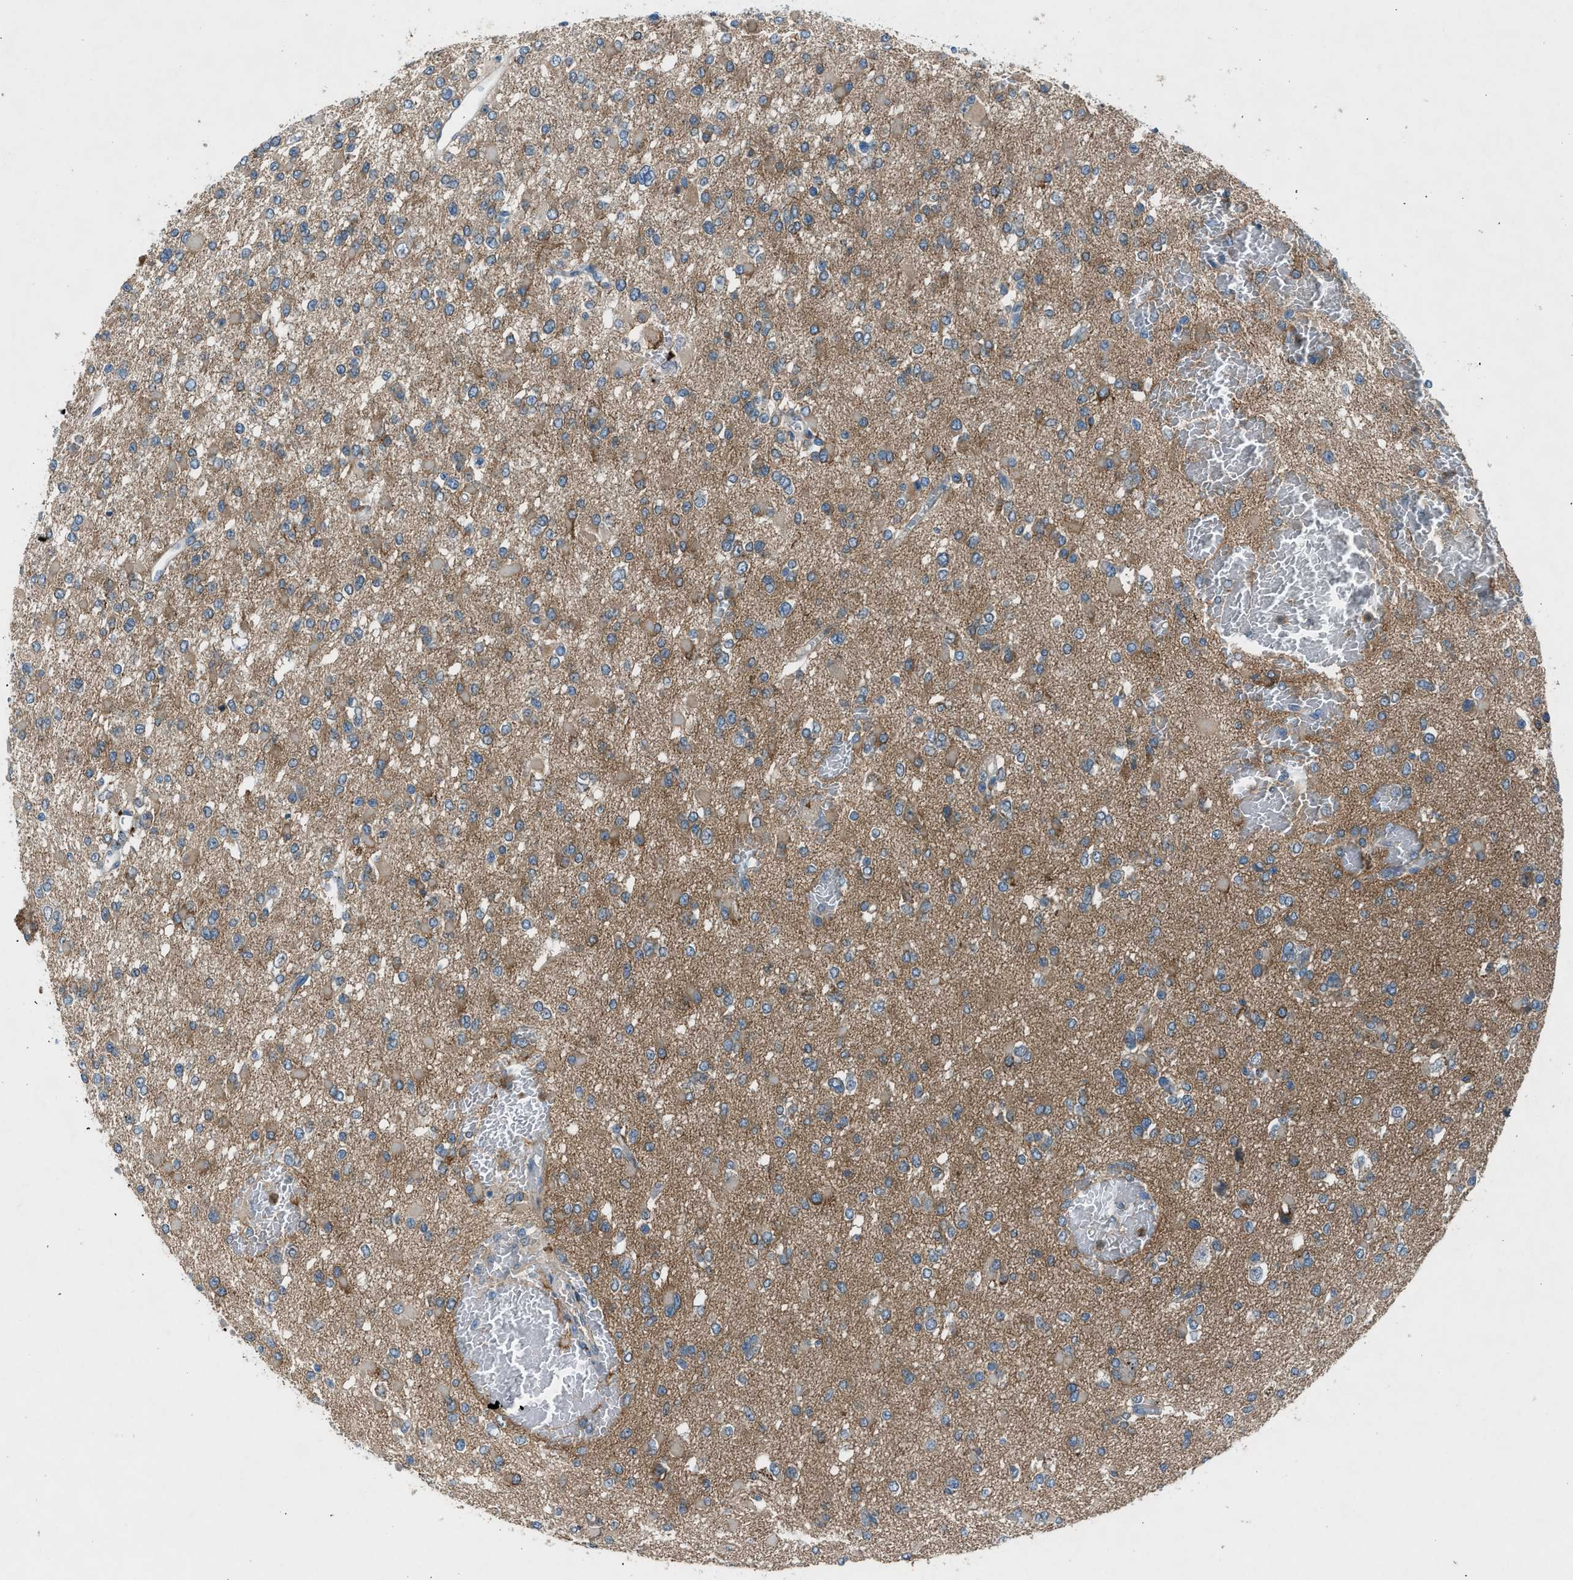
{"staining": {"intensity": "weak", "quantity": "25%-75%", "location": "cytoplasmic/membranous"}, "tissue": "glioma", "cell_type": "Tumor cells", "image_type": "cancer", "snomed": [{"axis": "morphology", "description": "Glioma, malignant, Low grade"}, {"axis": "topography", "description": "Brain"}], "caption": "Glioma stained for a protein demonstrates weak cytoplasmic/membranous positivity in tumor cells. The protein is stained brown, and the nuclei are stained in blue (DAB IHC with brightfield microscopy, high magnification).", "gene": "BMP1", "patient": {"sex": "female", "age": 22}}